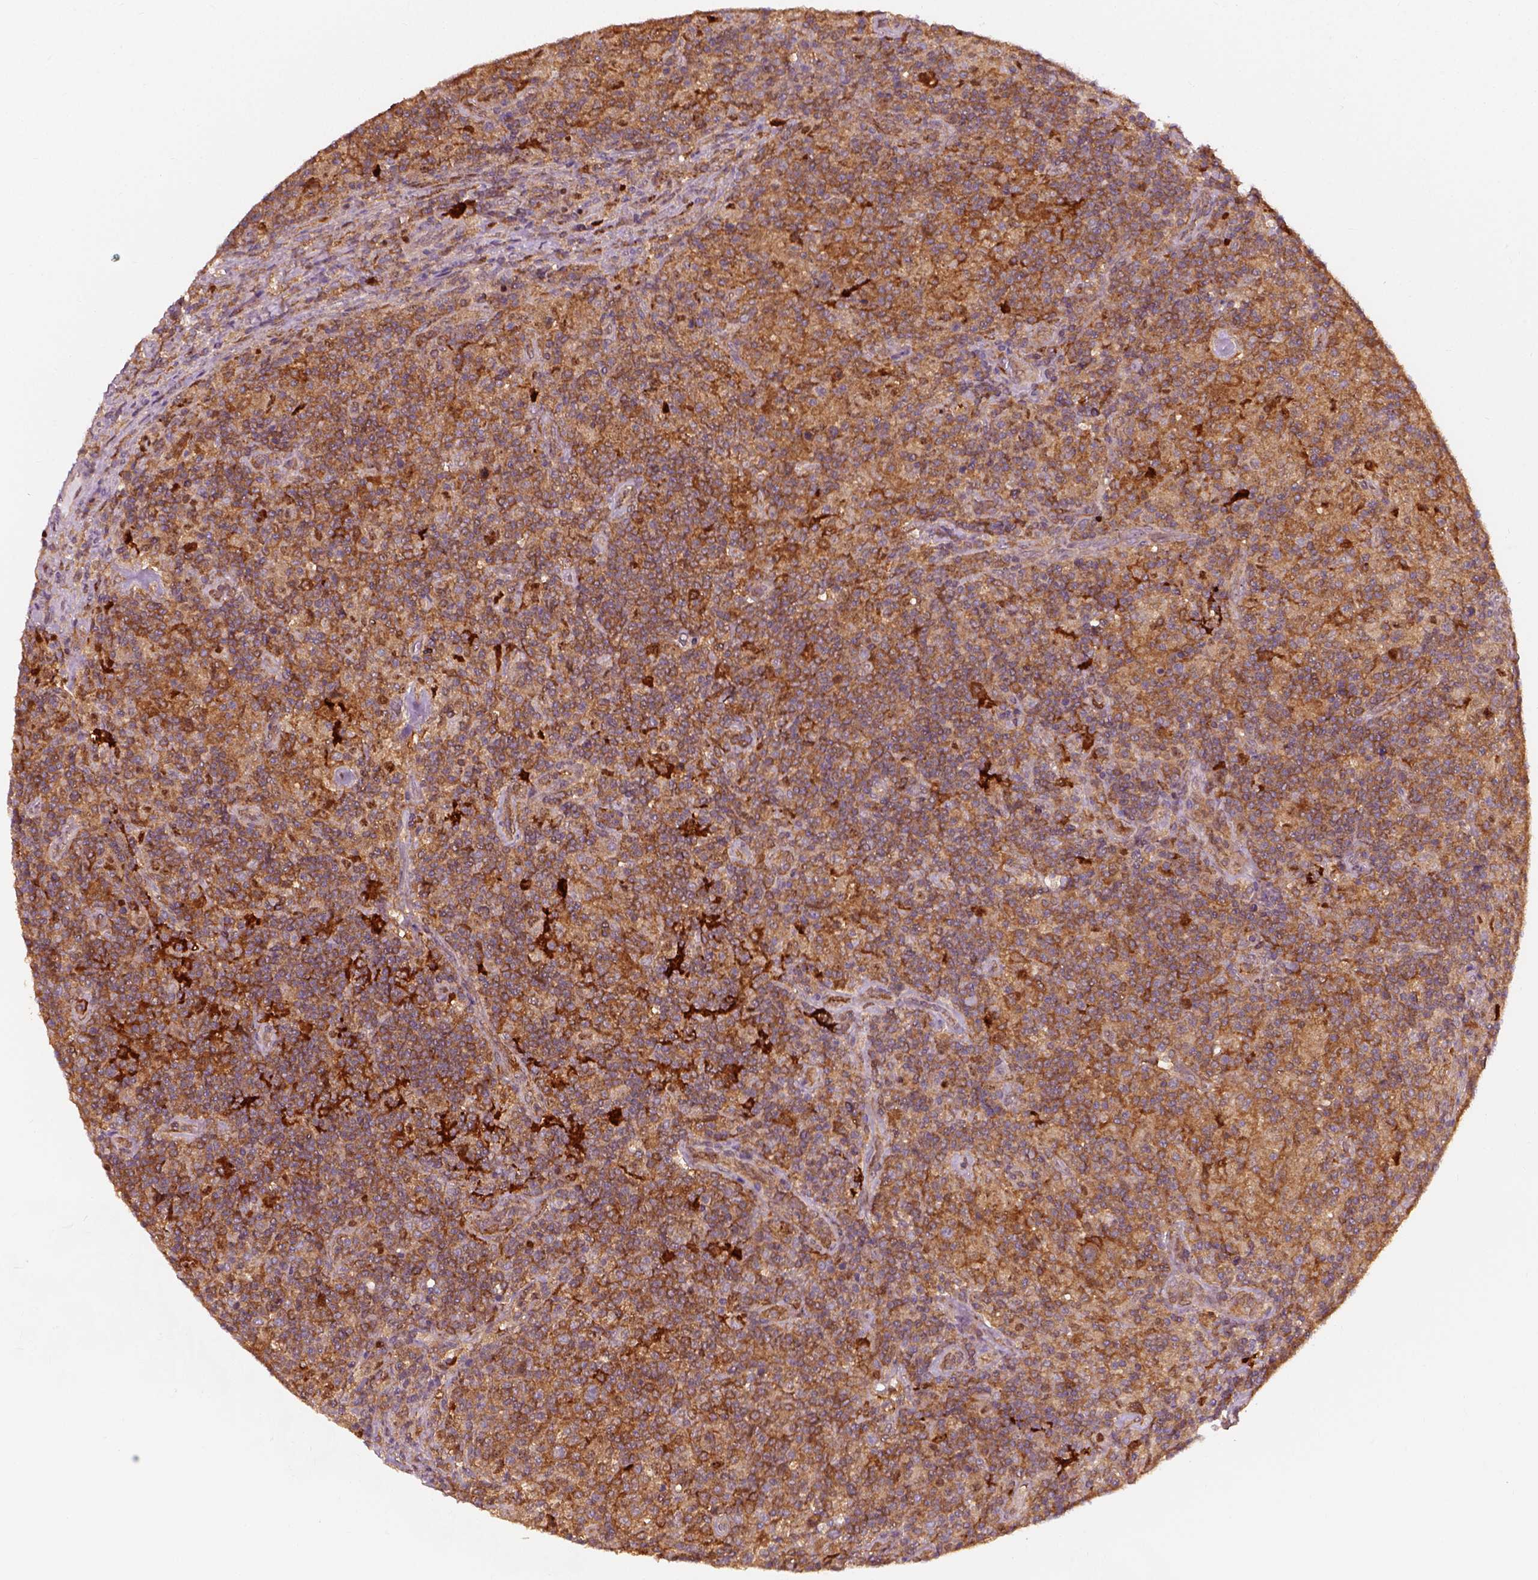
{"staining": {"intensity": "moderate", "quantity": ">75%", "location": "cytoplasmic/membranous"}, "tissue": "lymphoma", "cell_type": "Tumor cells", "image_type": "cancer", "snomed": [{"axis": "morphology", "description": "Hodgkin's disease, NOS"}, {"axis": "topography", "description": "Lymph node"}], "caption": "This micrograph demonstrates IHC staining of human Hodgkin's disease, with medium moderate cytoplasmic/membranous expression in approximately >75% of tumor cells.", "gene": "SQSTM1", "patient": {"sex": "male", "age": 70}}